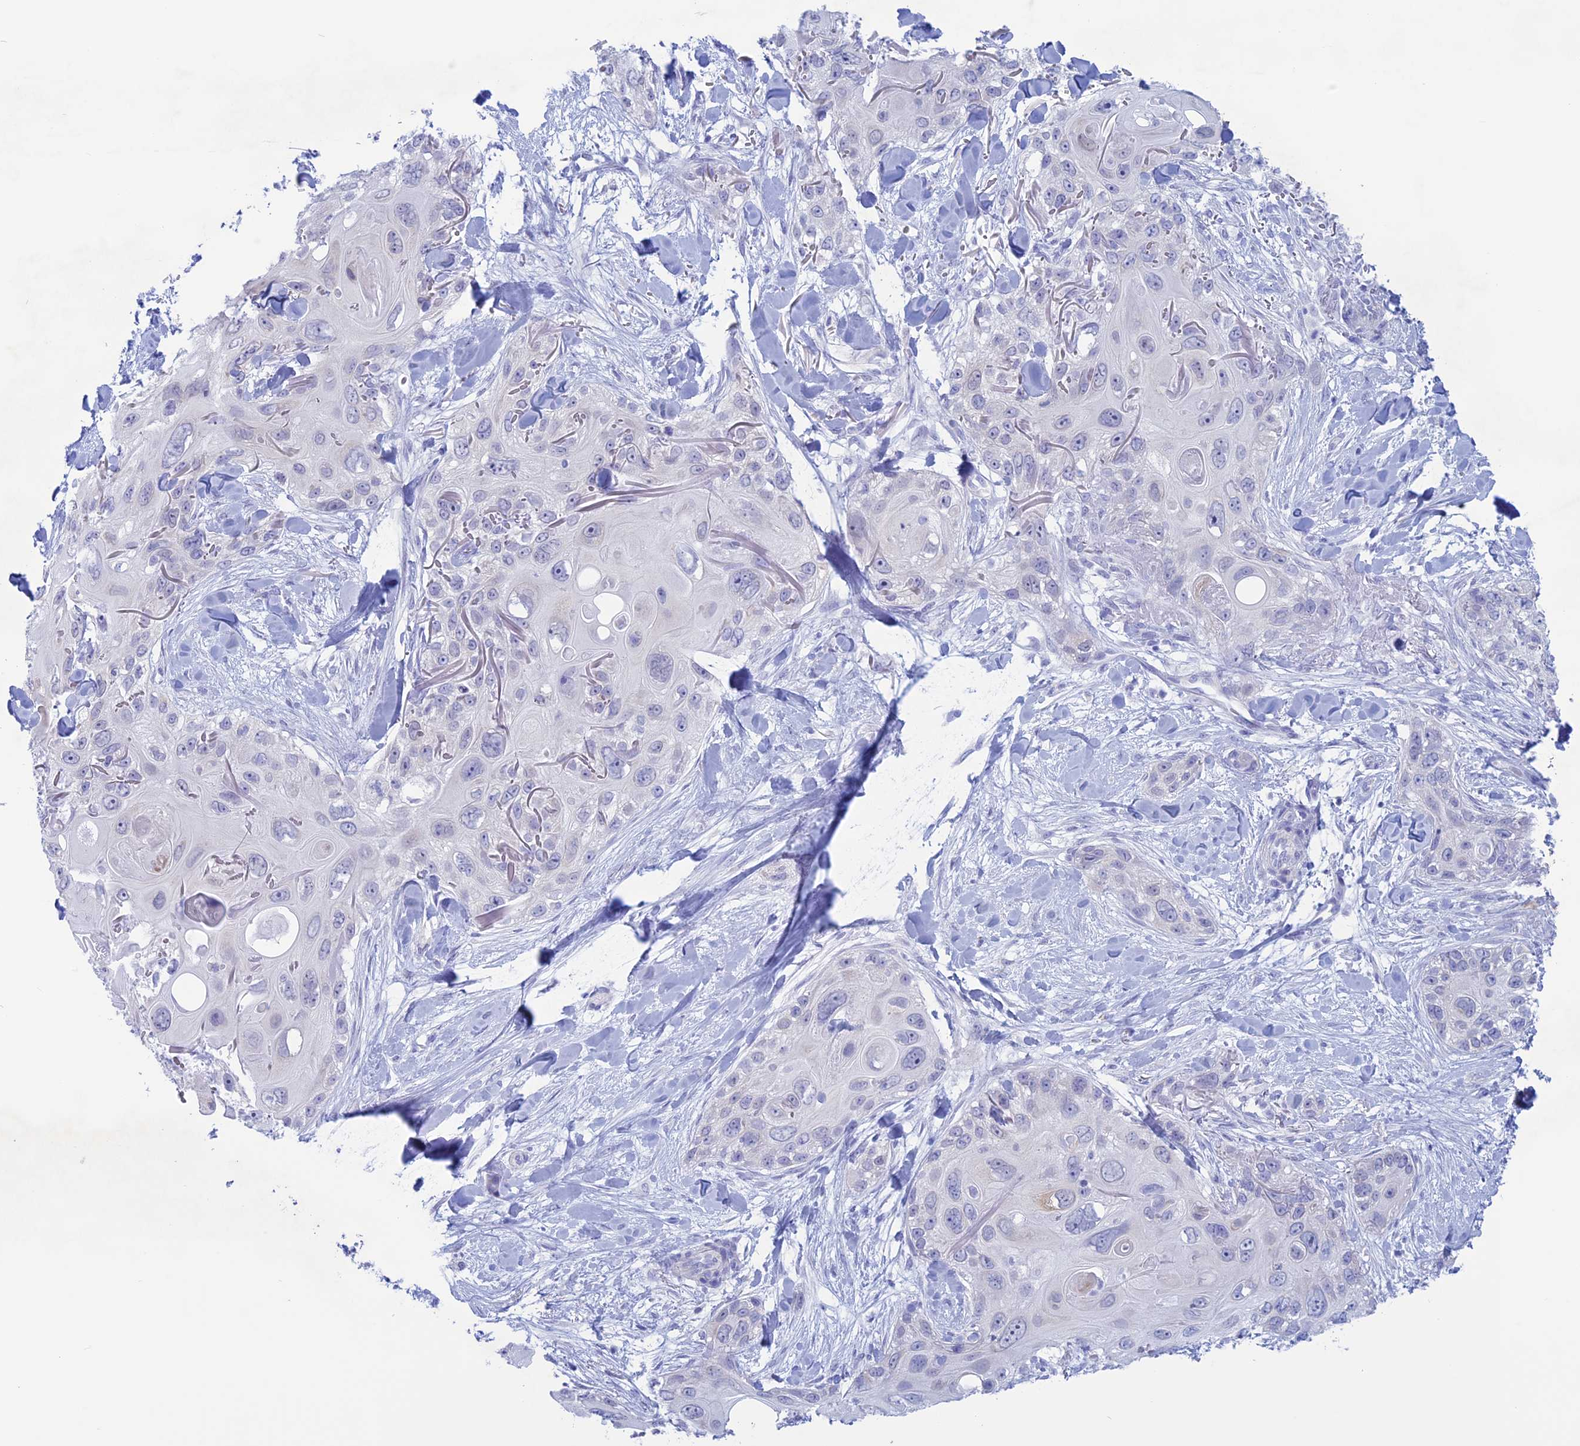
{"staining": {"intensity": "negative", "quantity": "none", "location": "none"}, "tissue": "skin cancer", "cell_type": "Tumor cells", "image_type": "cancer", "snomed": [{"axis": "morphology", "description": "Normal tissue, NOS"}, {"axis": "morphology", "description": "Squamous cell carcinoma, NOS"}, {"axis": "topography", "description": "Skin"}], "caption": "Image shows no significant protein expression in tumor cells of skin squamous cell carcinoma.", "gene": "LHFPL2", "patient": {"sex": "male", "age": 72}}